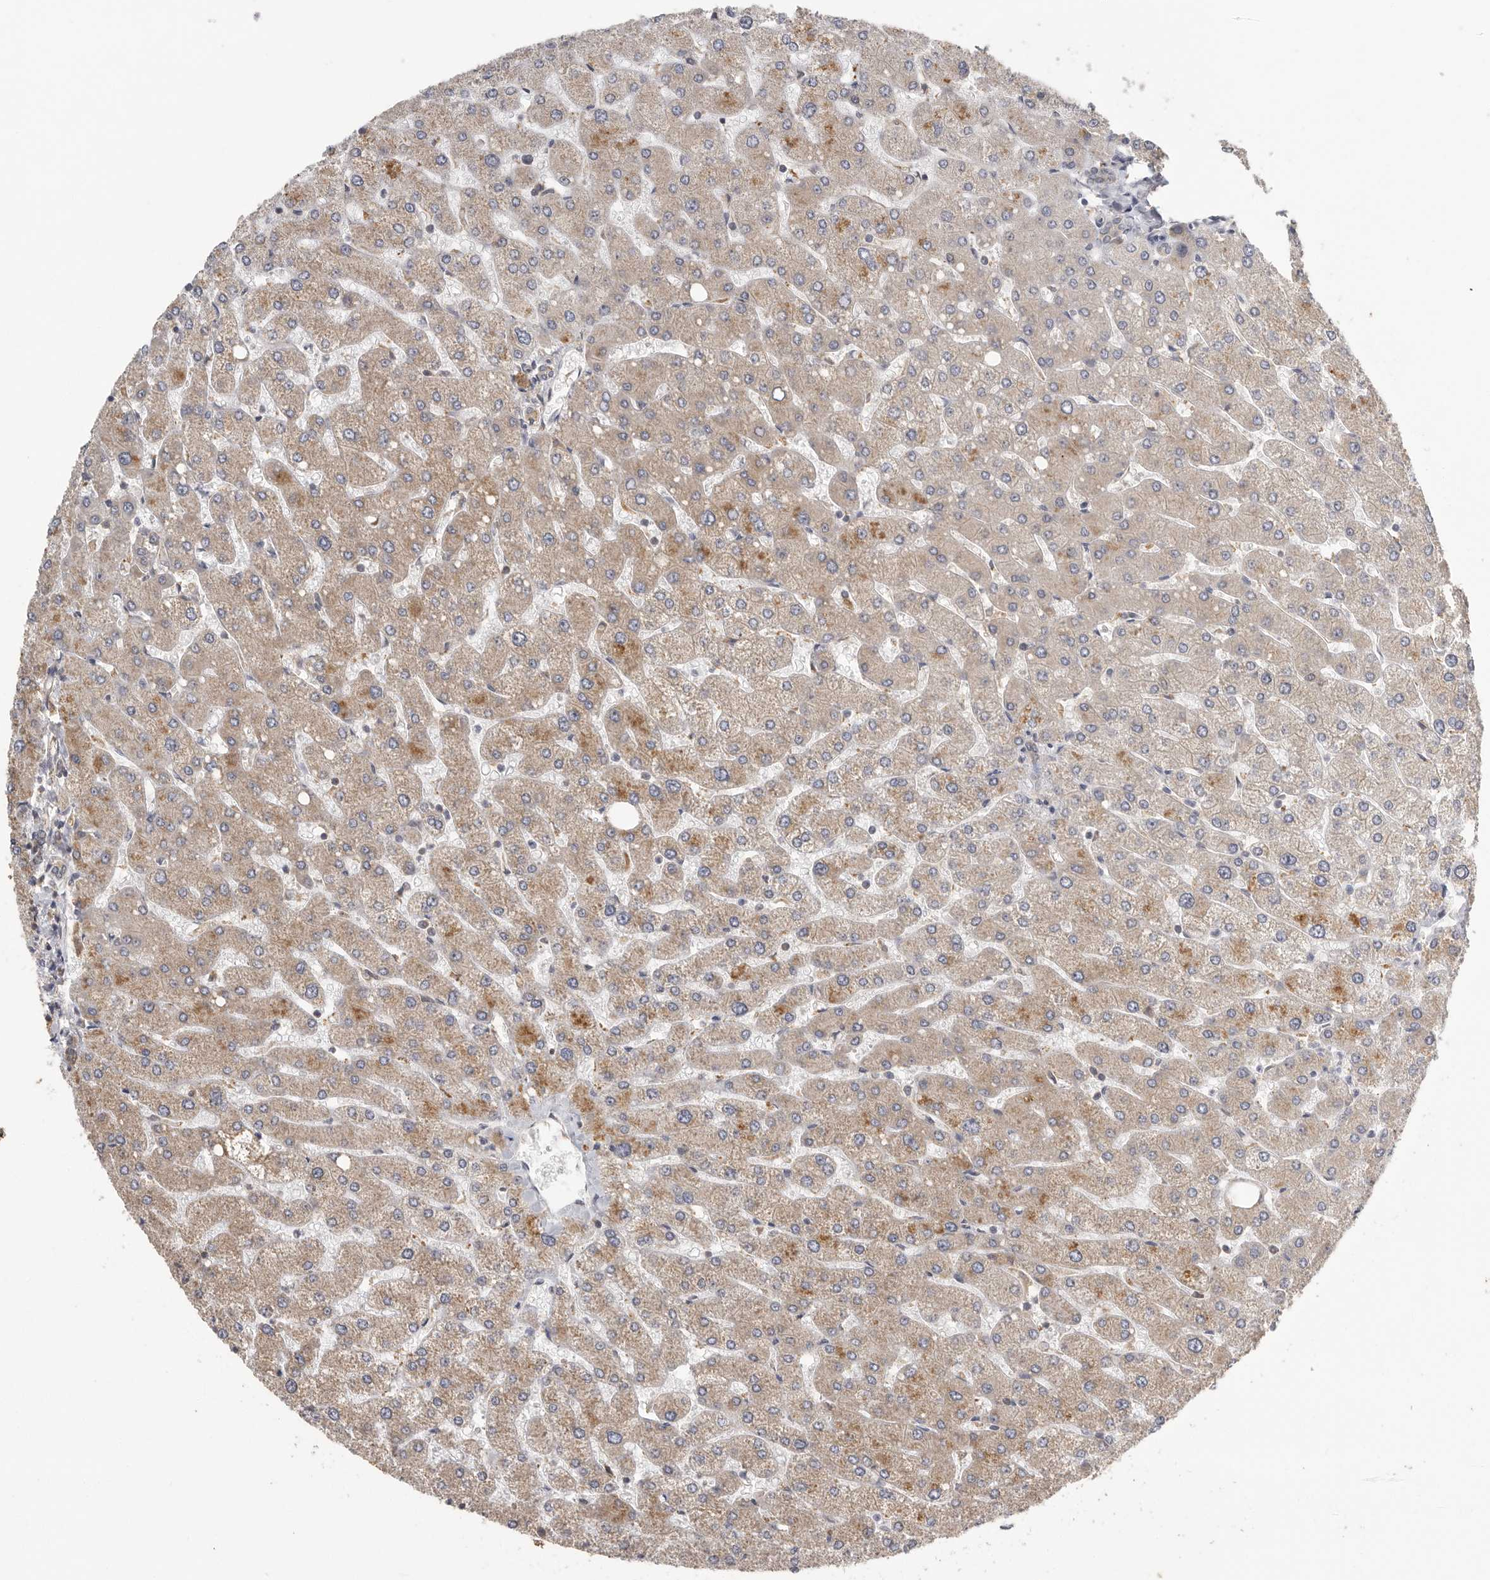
{"staining": {"intensity": "weak", "quantity": "<25%", "location": "cytoplasmic/membranous"}, "tissue": "liver", "cell_type": "Cholangiocytes", "image_type": "normal", "snomed": [{"axis": "morphology", "description": "Normal tissue, NOS"}, {"axis": "topography", "description": "Liver"}], "caption": "This micrograph is of benign liver stained with IHC to label a protein in brown with the nuclei are counter-stained blue. There is no positivity in cholangiocytes.", "gene": "CCT8", "patient": {"sex": "male", "age": 55}}